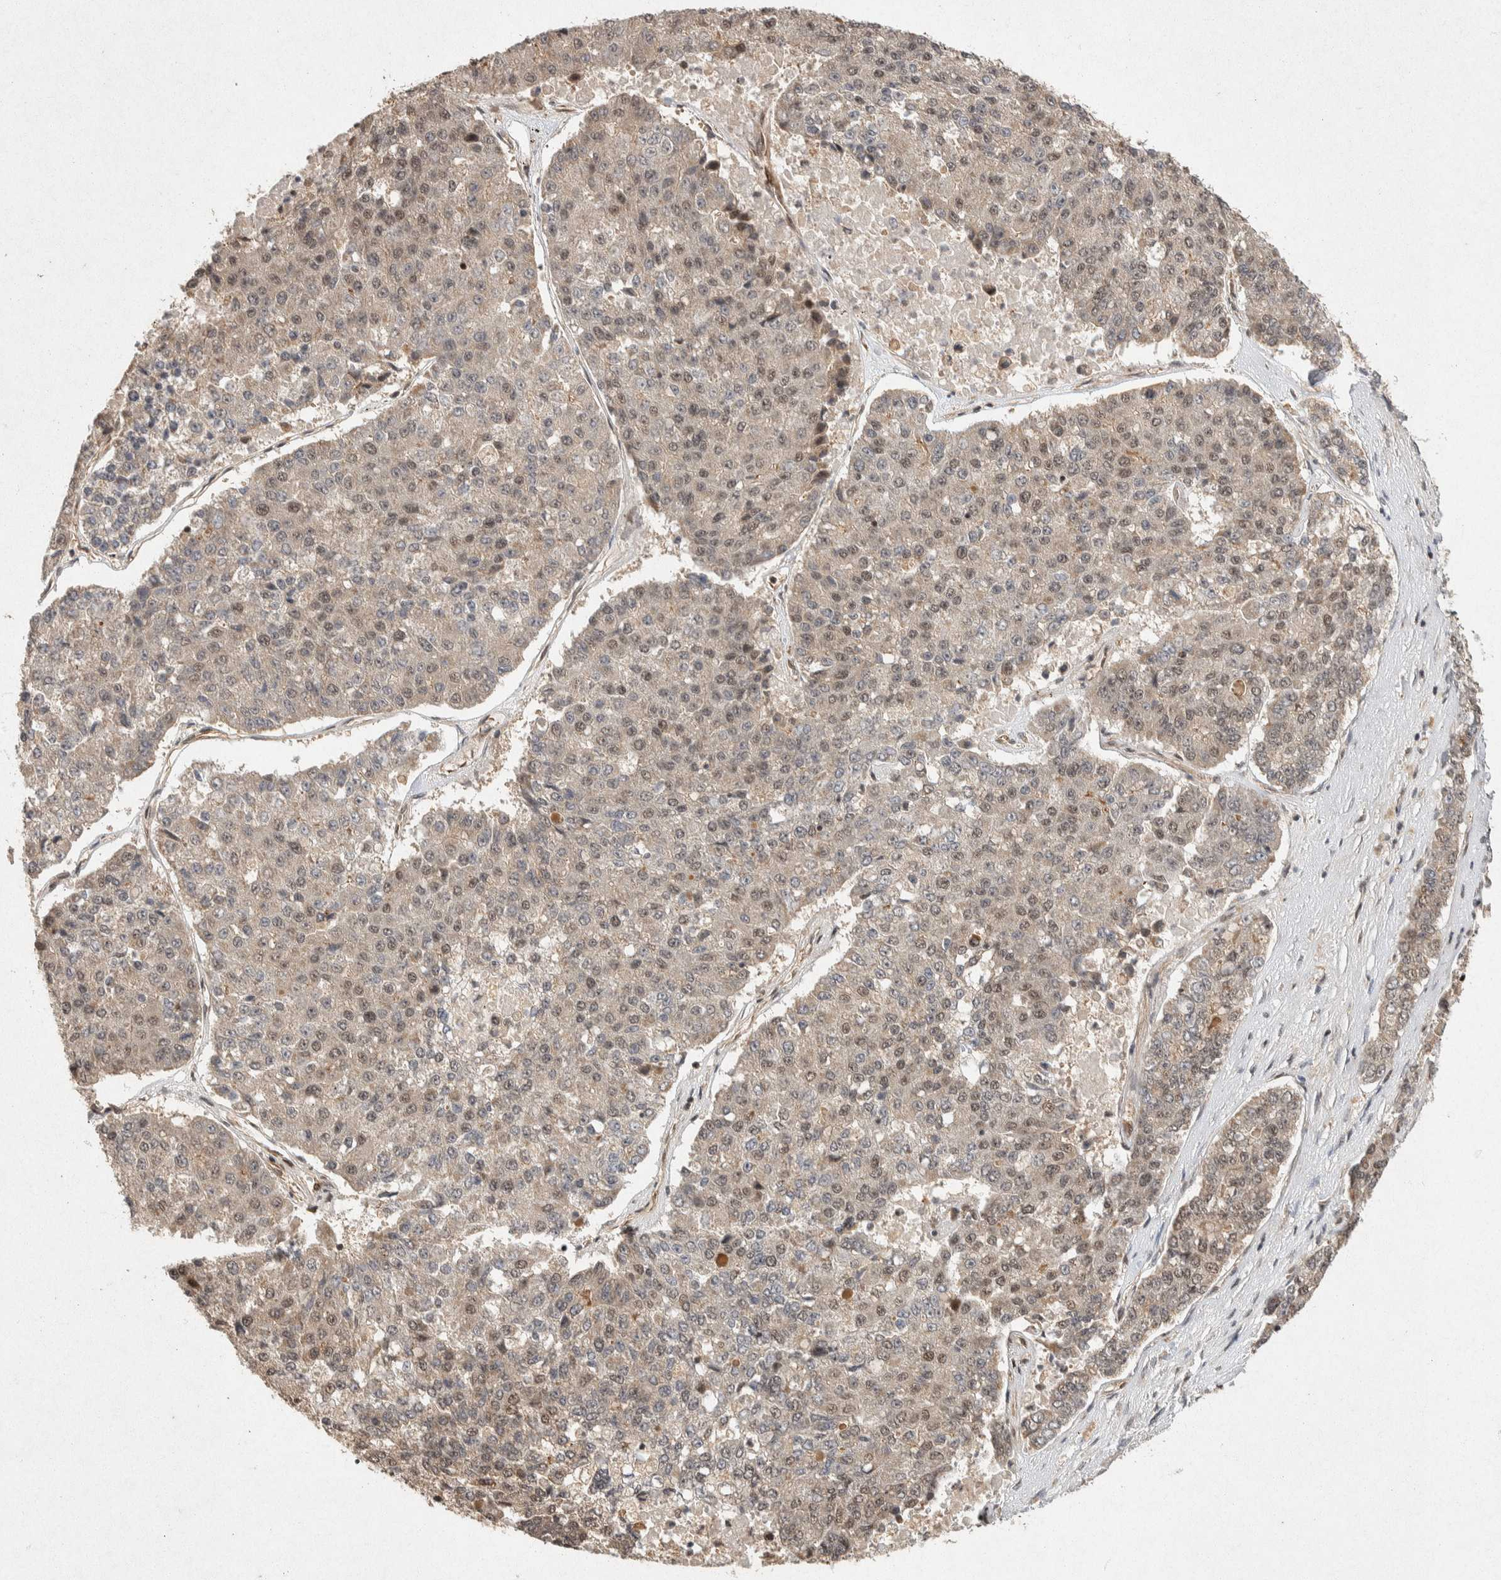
{"staining": {"intensity": "moderate", "quantity": "25%-75%", "location": "nuclear"}, "tissue": "pancreatic cancer", "cell_type": "Tumor cells", "image_type": "cancer", "snomed": [{"axis": "morphology", "description": "Adenocarcinoma, NOS"}, {"axis": "topography", "description": "Pancreas"}], "caption": "IHC histopathology image of neoplastic tissue: human pancreatic cancer stained using IHC shows medium levels of moderate protein expression localized specifically in the nuclear of tumor cells, appearing as a nuclear brown color.", "gene": "TOR1B", "patient": {"sex": "male", "age": 50}}